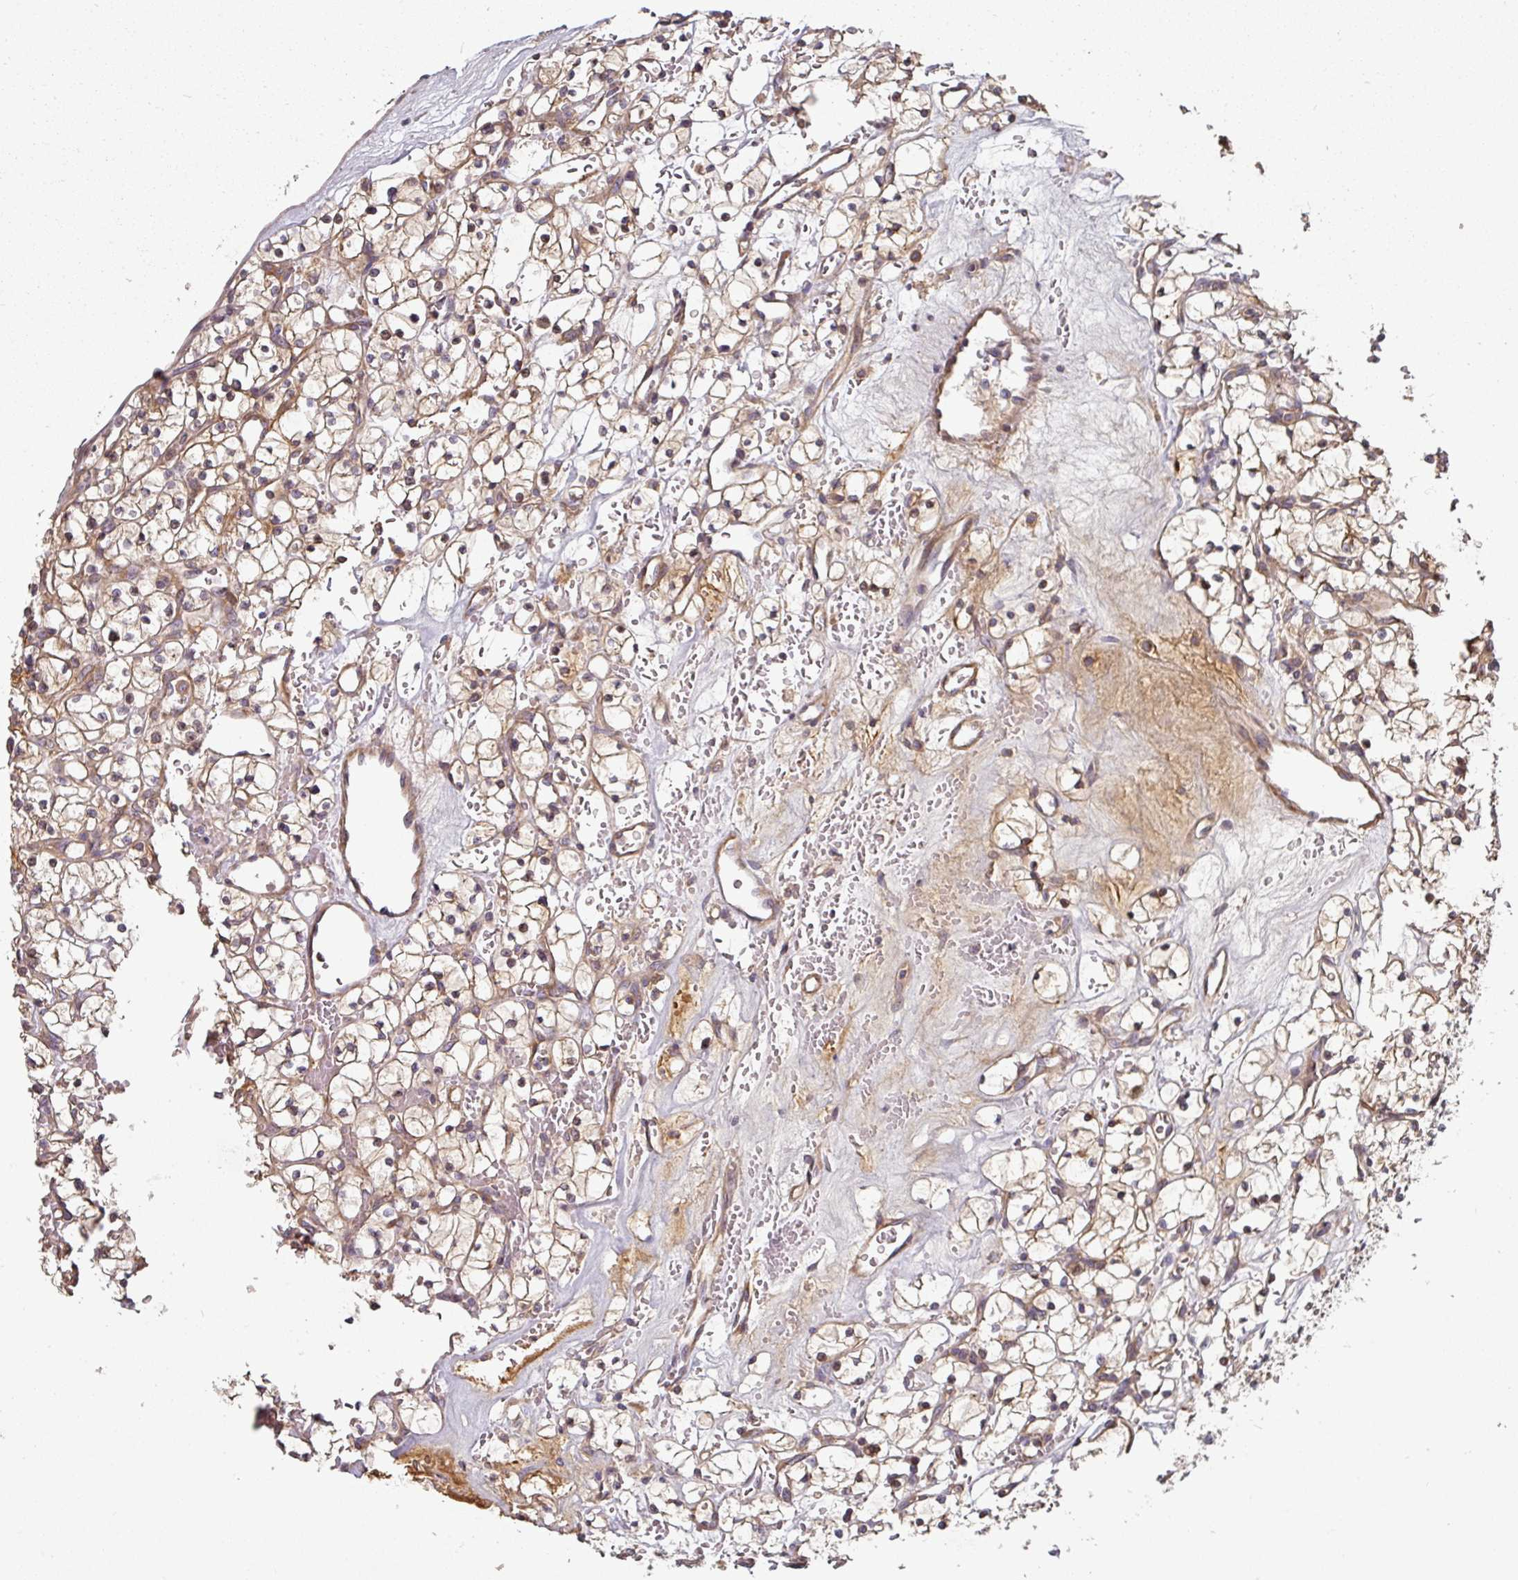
{"staining": {"intensity": "weak", "quantity": ">75%", "location": "cytoplasmic/membranous"}, "tissue": "renal cancer", "cell_type": "Tumor cells", "image_type": "cancer", "snomed": [{"axis": "morphology", "description": "Adenocarcinoma, NOS"}, {"axis": "topography", "description": "Kidney"}], "caption": "A brown stain labels weak cytoplasmic/membranous positivity of a protein in human adenocarcinoma (renal) tumor cells.", "gene": "SIK1", "patient": {"sex": "female", "age": 64}}